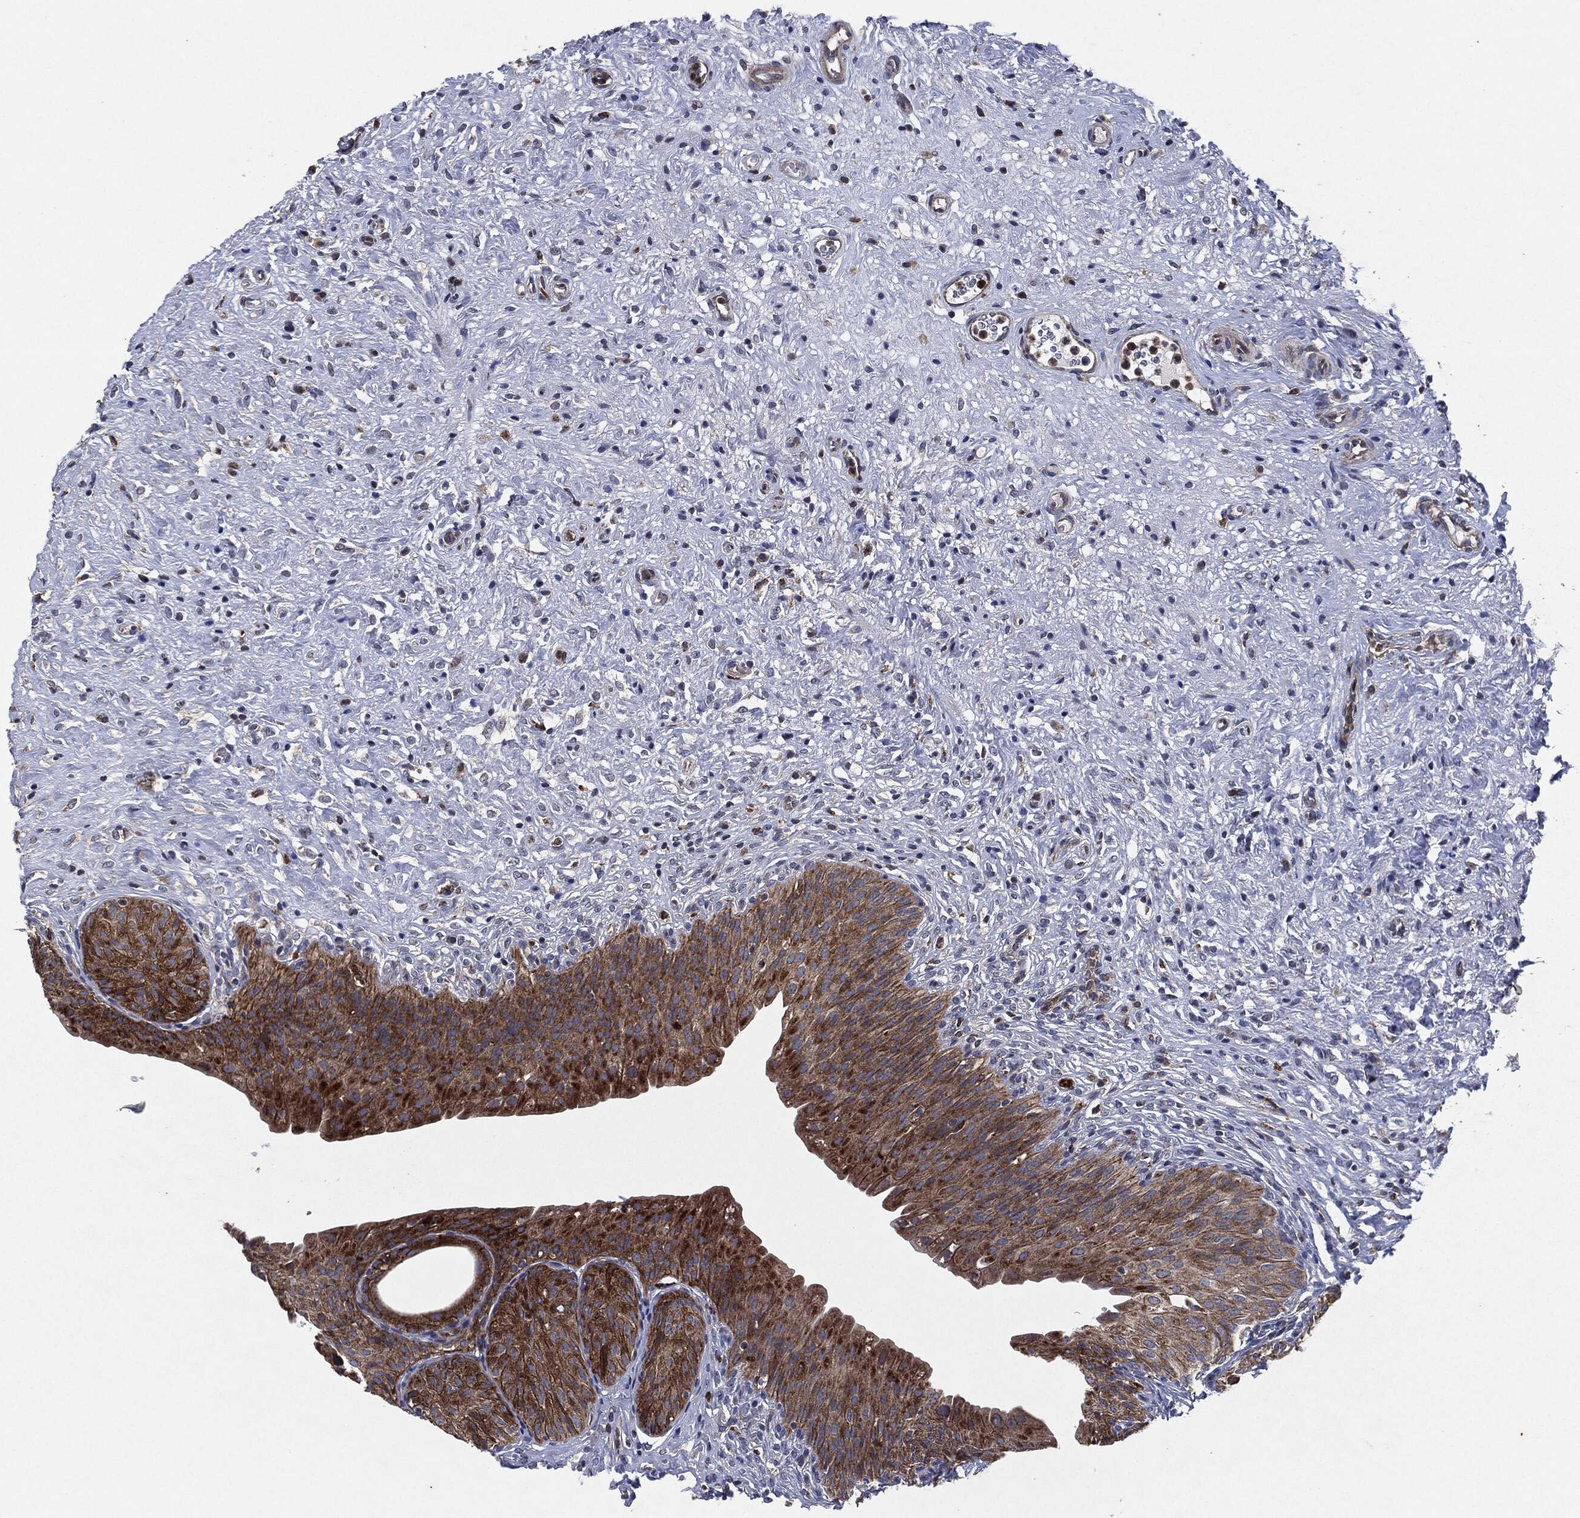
{"staining": {"intensity": "strong", "quantity": "25%-75%", "location": "cytoplasmic/membranous"}, "tissue": "urinary bladder", "cell_type": "Urothelial cells", "image_type": "normal", "snomed": [{"axis": "morphology", "description": "Normal tissue, NOS"}, {"axis": "topography", "description": "Urinary bladder"}], "caption": "Immunohistochemistry of normal urinary bladder reveals high levels of strong cytoplasmic/membranous positivity in approximately 25%-75% of urothelial cells. (brown staining indicates protein expression, while blue staining denotes nuclei).", "gene": "SLC31A2", "patient": {"sex": "male", "age": 46}}